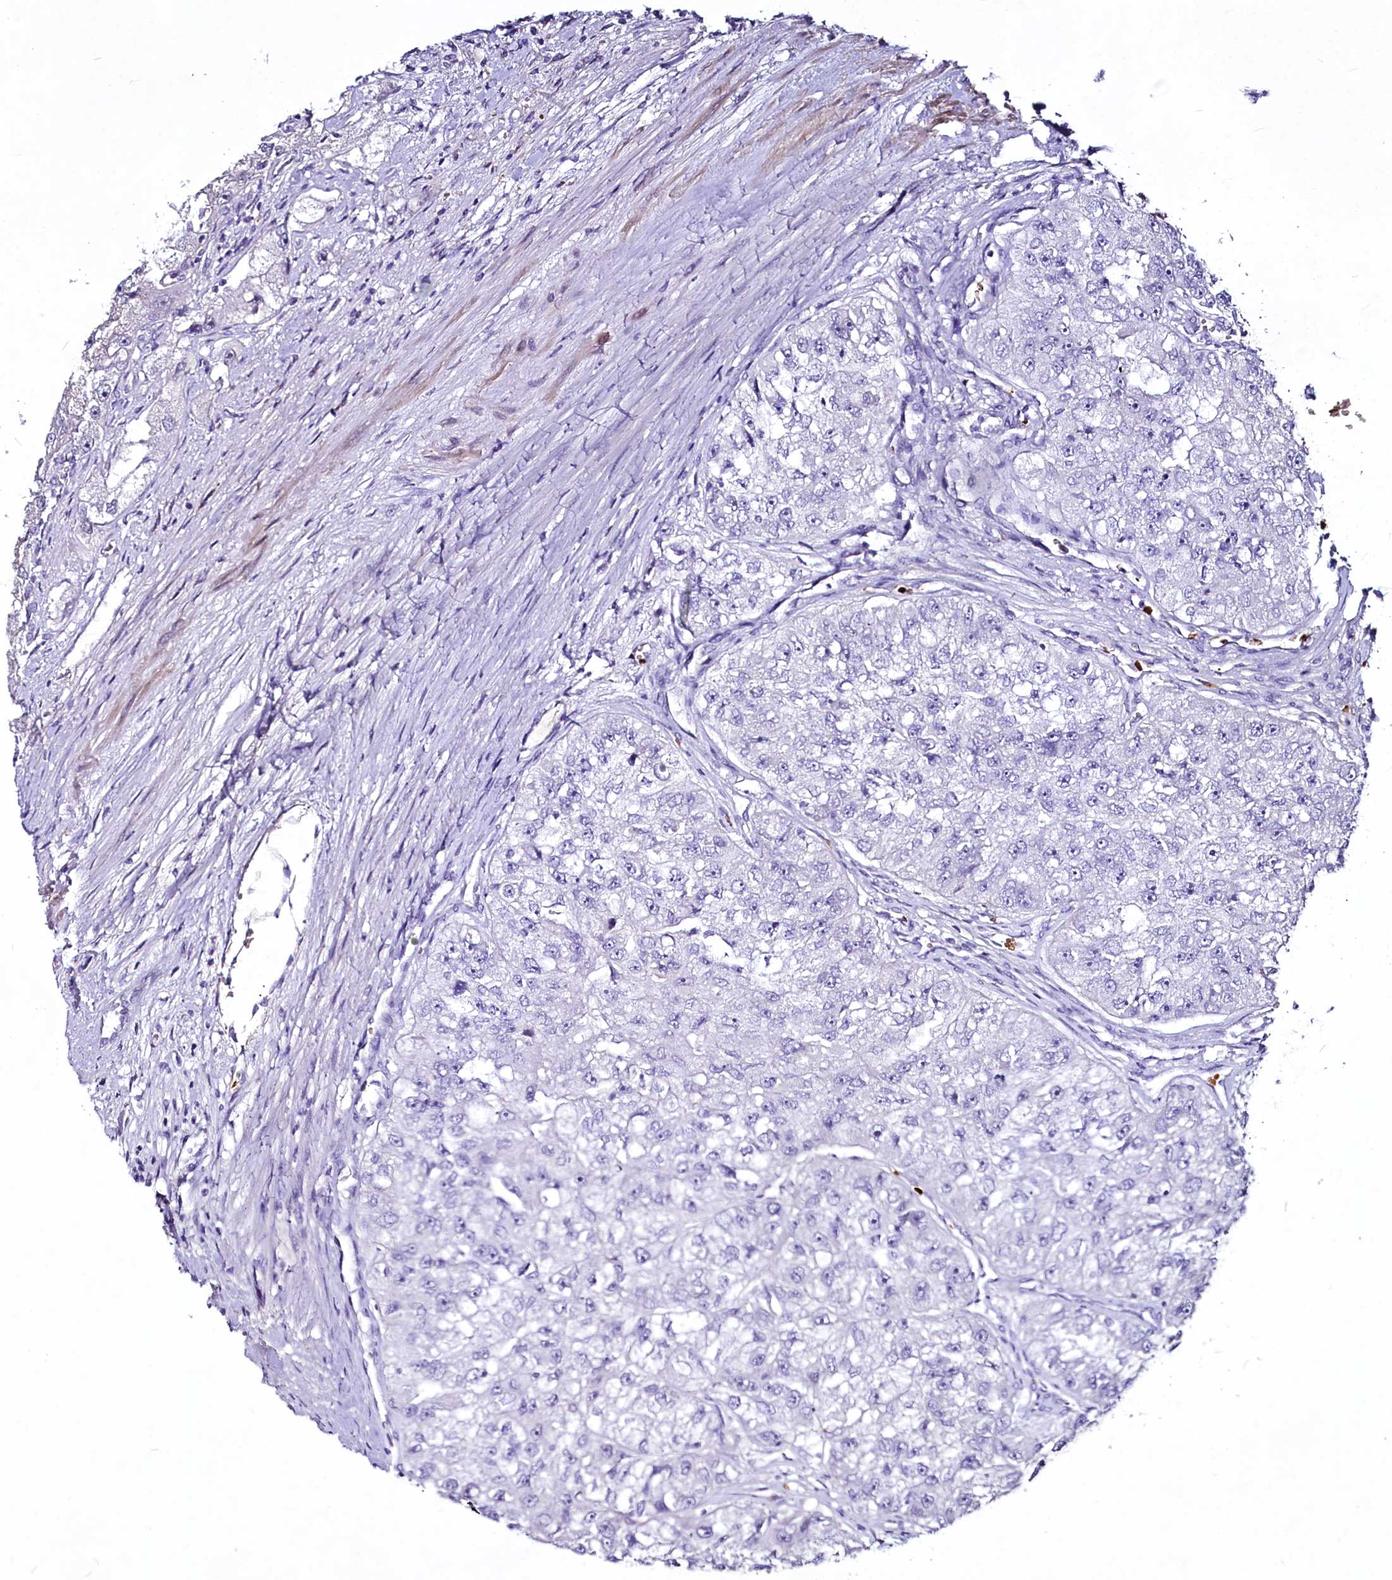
{"staining": {"intensity": "negative", "quantity": "none", "location": "none"}, "tissue": "renal cancer", "cell_type": "Tumor cells", "image_type": "cancer", "snomed": [{"axis": "morphology", "description": "Adenocarcinoma, NOS"}, {"axis": "topography", "description": "Kidney"}], "caption": "IHC histopathology image of human adenocarcinoma (renal) stained for a protein (brown), which demonstrates no expression in tumor cells. Nuclei are stained in blue.", "gene": "SUSD3", "patient": {"sex": "male", "age": 63}}